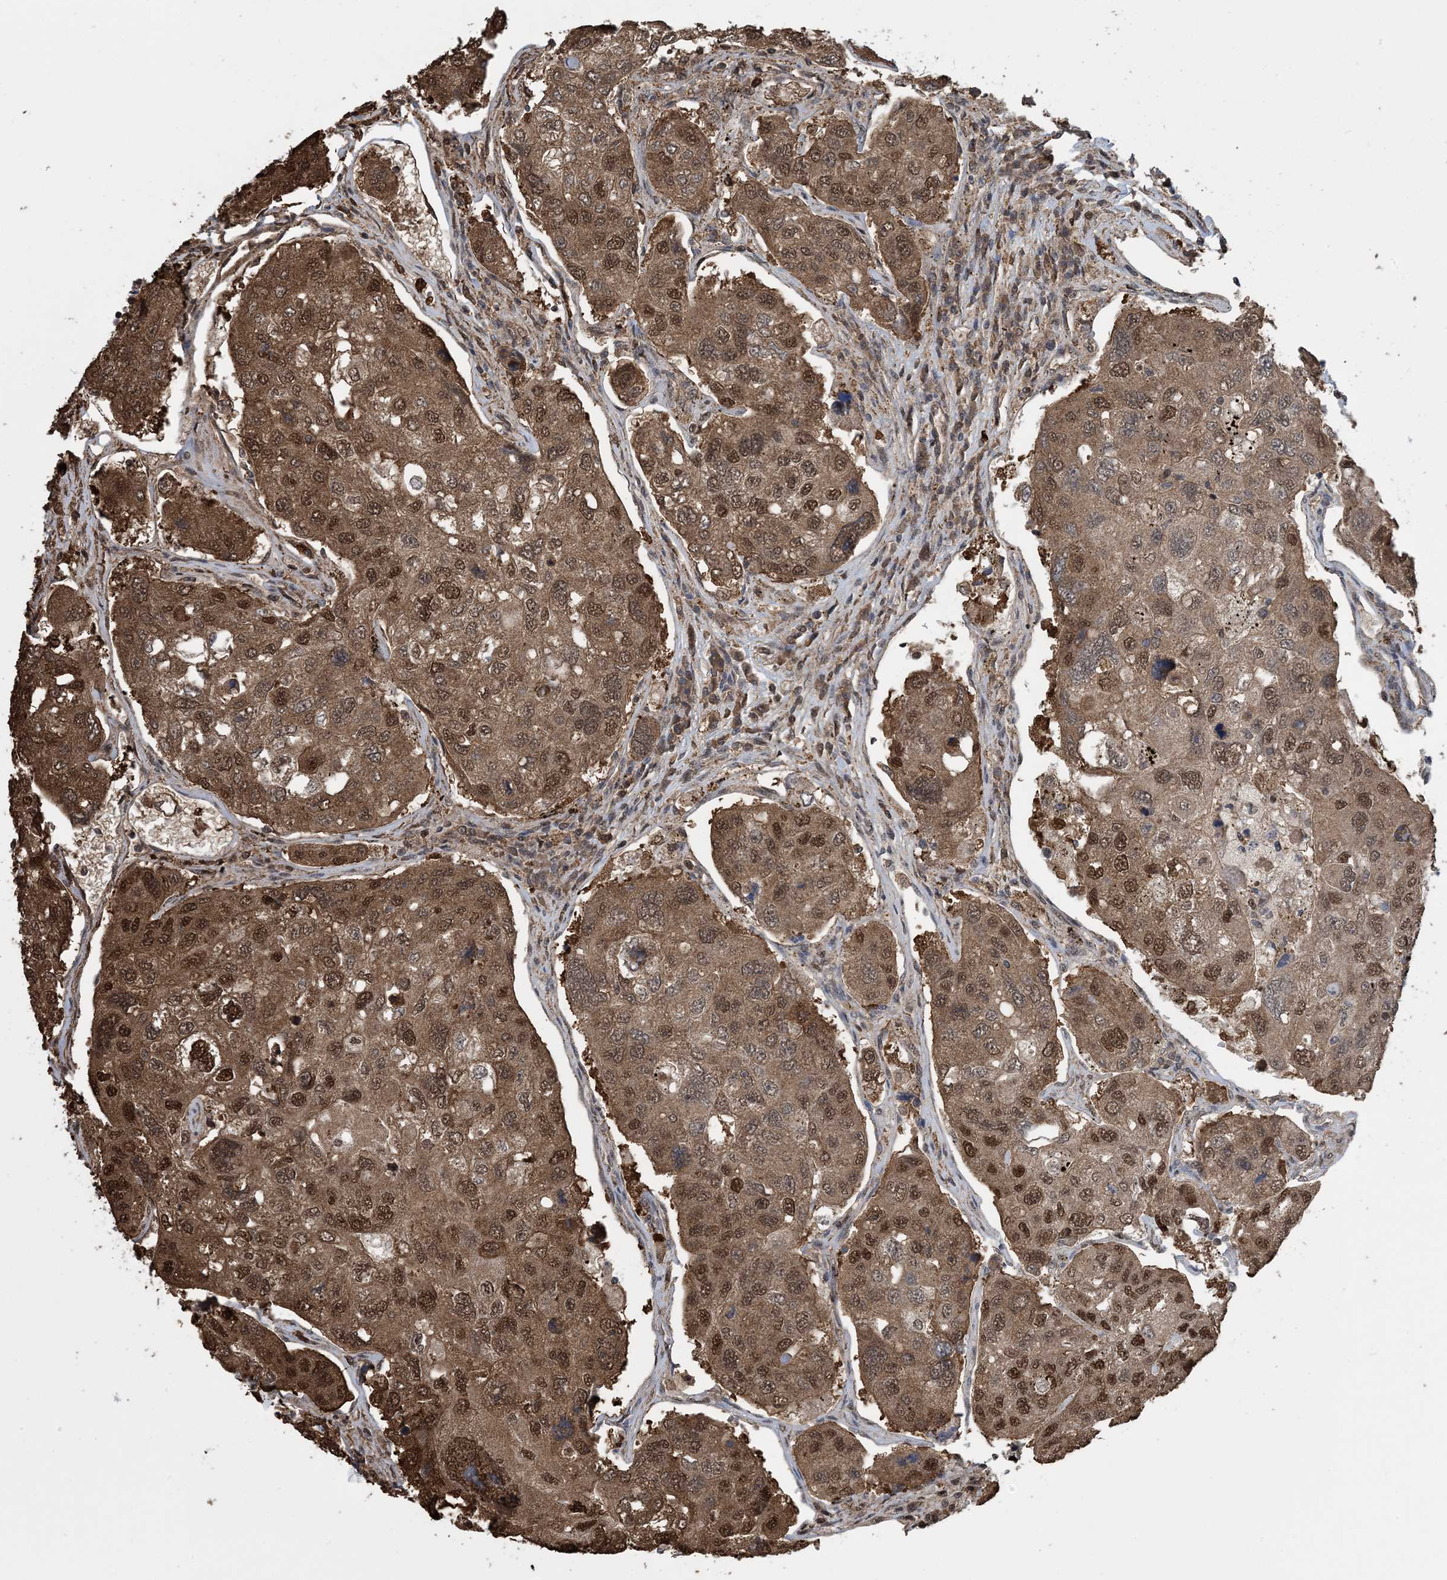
{"staining": {"intensity": "moderate", "quantity": ">75%", "location": "cytoplasmic/membranous,nuclear"}, "tissue": "urothelial cancer", "cell_type": "Tumor cells", "image_type": "cancer", "snomed": [{"axis": "morphology", "description": "Urothelial carcinoma, High grade"}, {"axis": "topography", "description": "Lymph node"}, {"axis": "topography", "description": "Urinary bladder"}], "caption": "Tumor cells demonstrate moderate cytoplasmic/membranous and nuclear staining in approximately >75% of cells in urothelial carcinoma (high-grade).", "gene": "HSPA1A", "patient": {"sex": "male", "age": 51}}